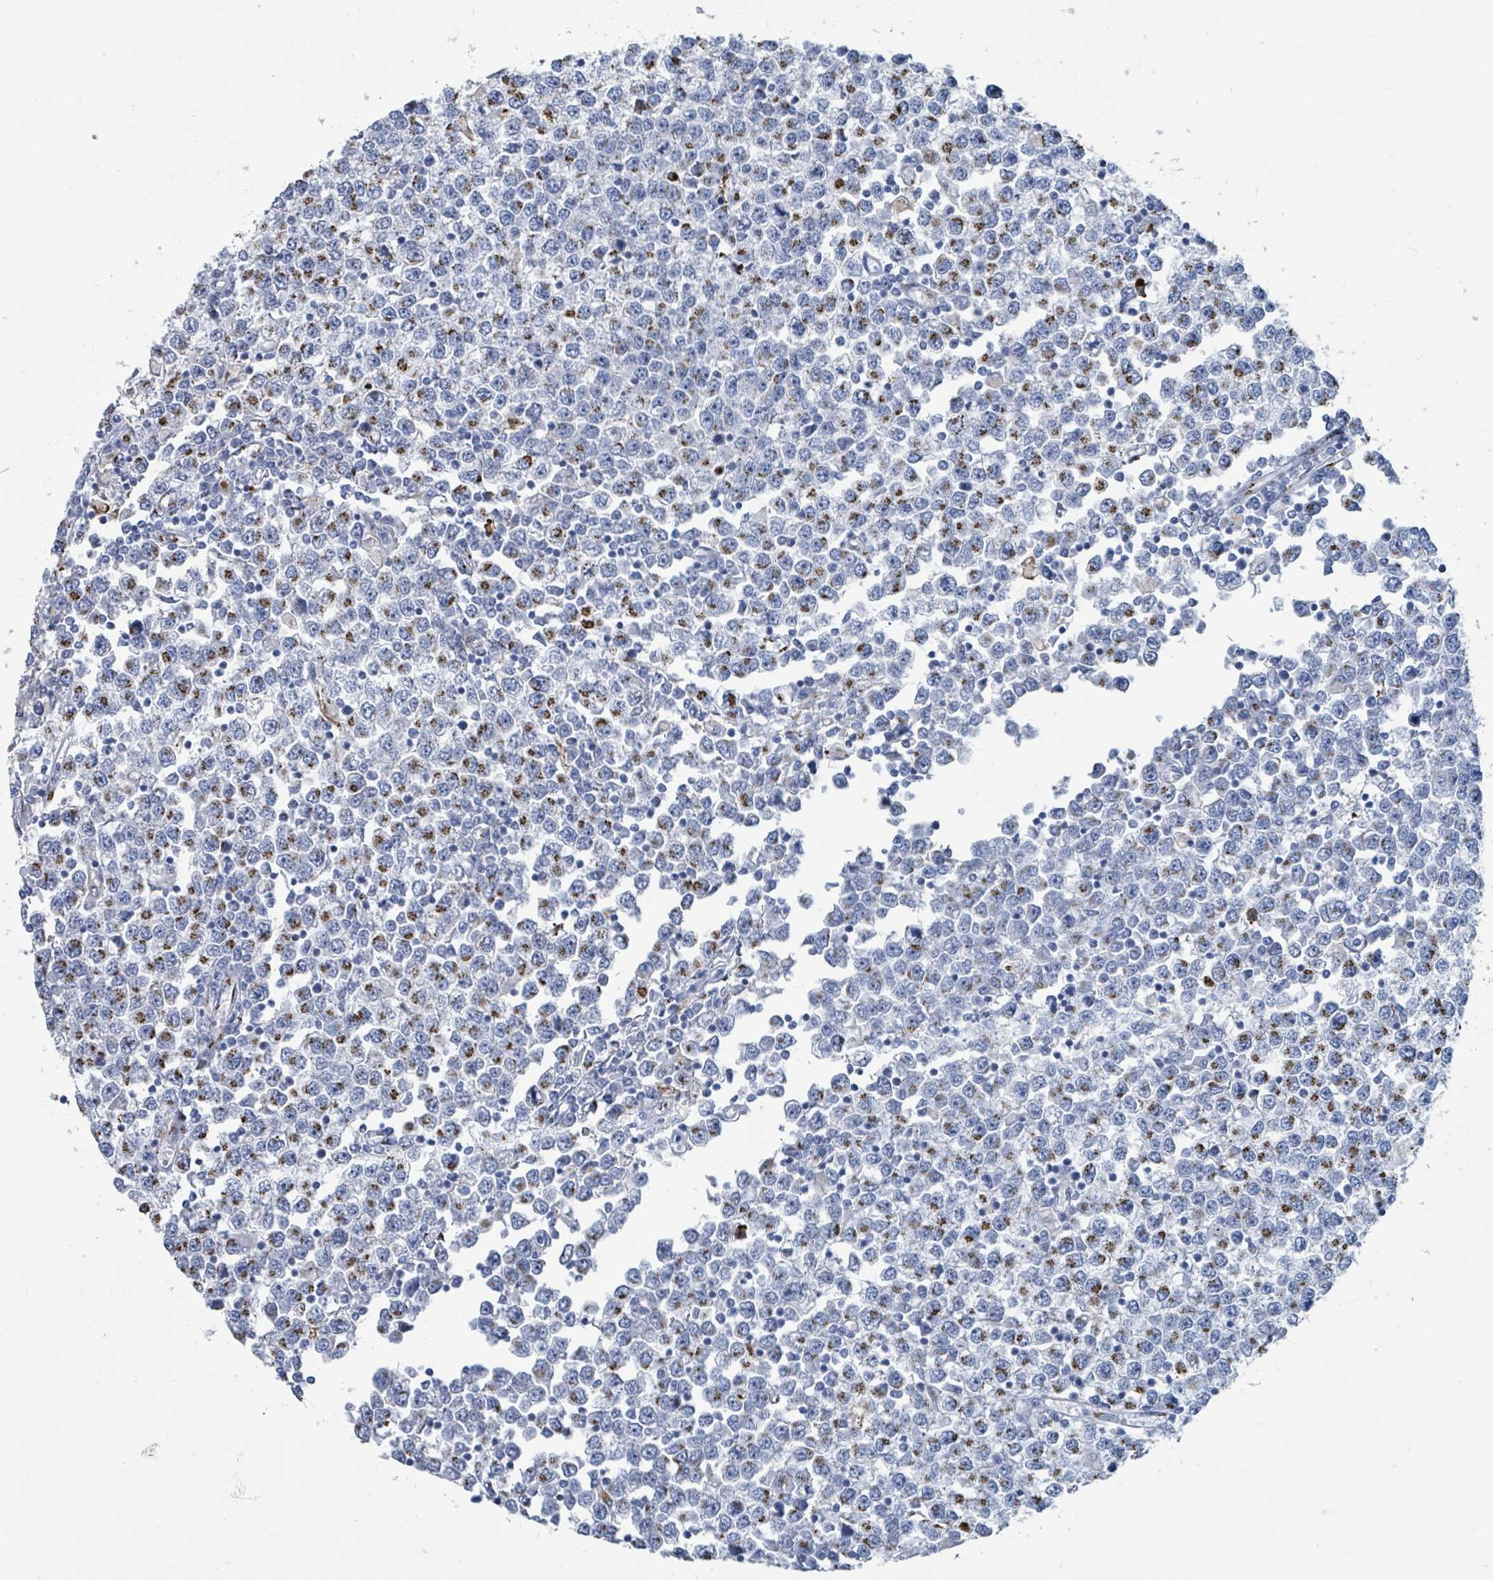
{"staining": {"intensity": "moderate", "quantity": "25%-75%", "location": "cytoplasmic/membranous"}, "tissue": "testis cancer", "cell_type": "Tumor cells", "image_type": "cancer", "snomed": [{"axis": "morphology", "description": "Seminoma, NOS"}, {"axis": "topography", "description": "Testis"}], "caption": "Moderate cytoplasmic/membranous staining for a protein is identified in about 25%-75% of tumor cells of testis cancer (seminoma) using immunohistochemistry.", "gene": "DCAF5", "patient": {"sex": "male", "age": 65}}